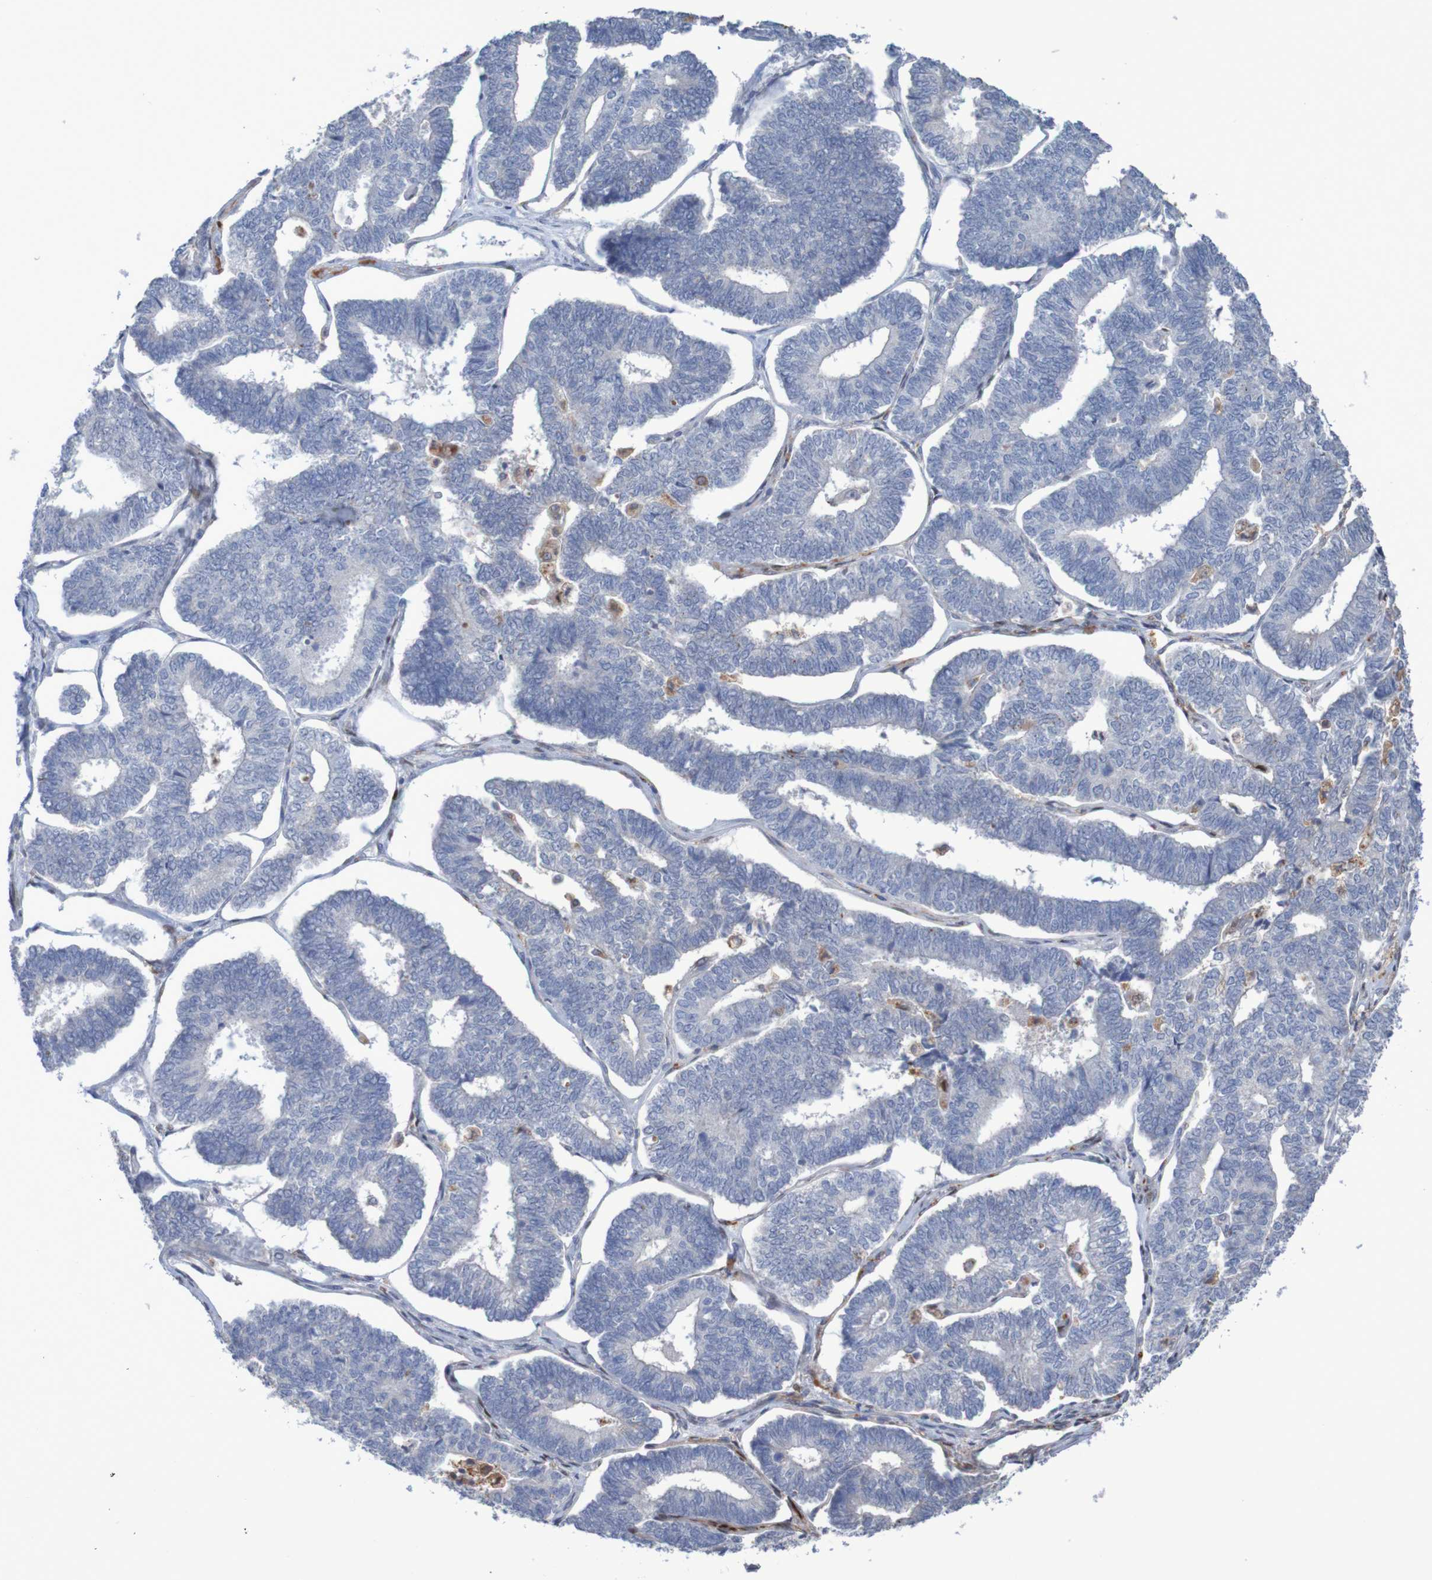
{"staining": {"intensity": "negative", "quantity": "none", "location": "none"}, "tissue": "endometrial cancer", "cell_type": "Tumor cells", "image_type": "cancer", "snomed": [{"axis": "morphology", "description": "Adenocarcinoma, NOS"}, {"axis": "topography", "description": "Endometrium"}], "caption": "Immunohistochemistry (IHC) micrograph of human endometrial cancer stained for a protein (brown), which exhibits no staining in tumor cells.", "gene": "FBP2", "patient": {"sex": "female", "age": 70}}